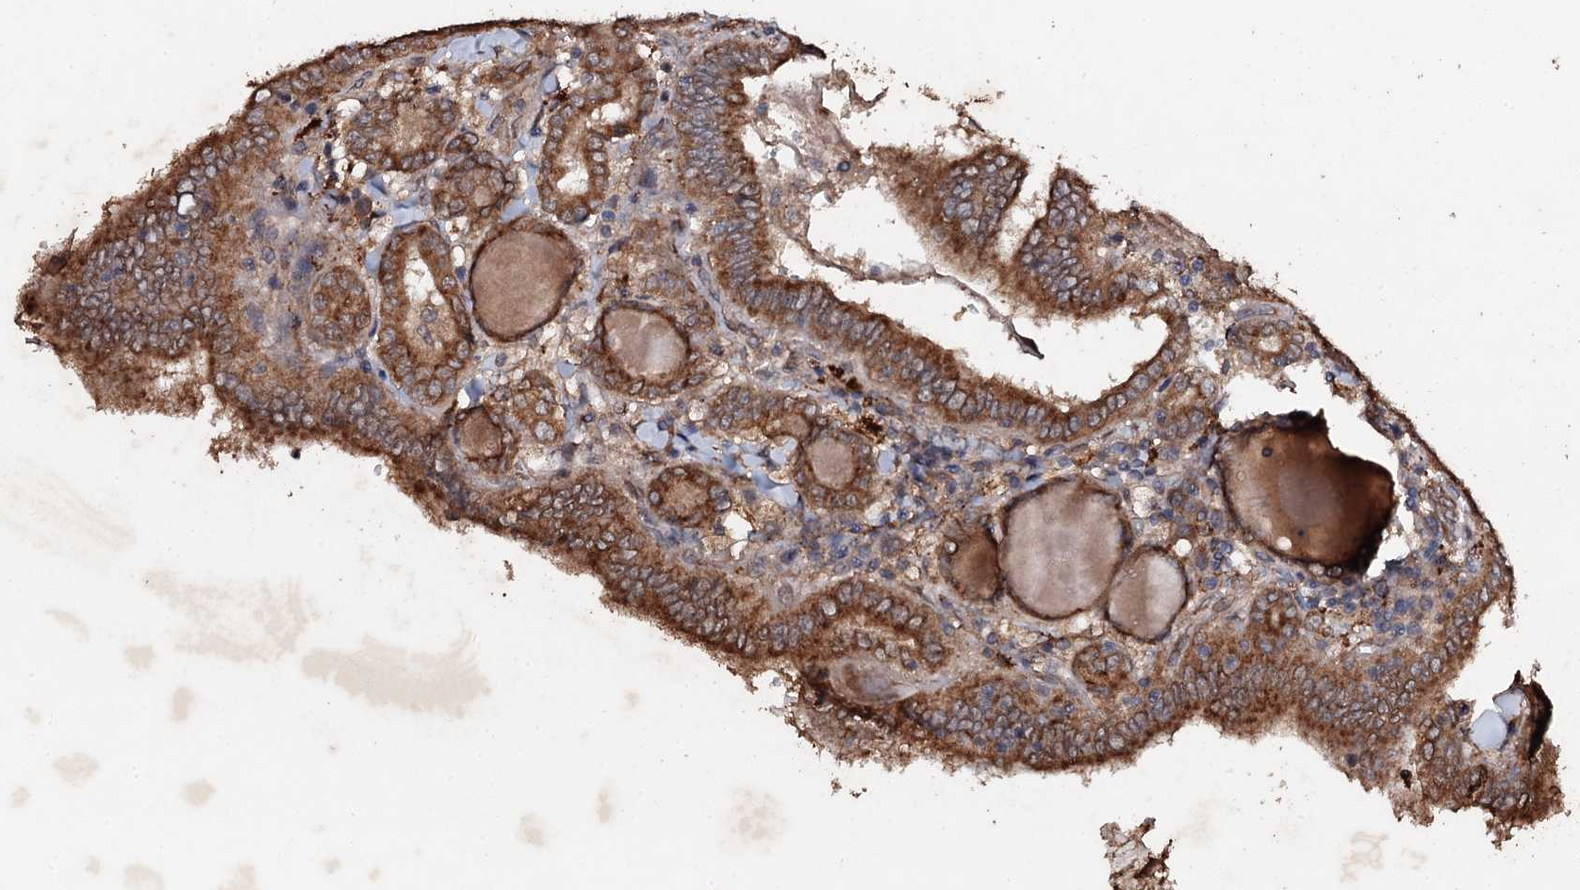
{"staining": {"intensity": "moderate", "quantity": ">75%", "location": "cytoplasmic/membranous"}, "tissue": "thyroid cancer", "cell_type": "Tumor cells", "image_type": "cancer", "snomed": [{"axis": "morphology", "description": "Papillary adenocarcinoma, NOS"}, {"axis": "topography", "description": "Thyroid gland"}], "caption": "High-power microscopy captured an immunohistochemistry histopathology image of thyroid cancer (papillary adenocarcinoma), revealing moderate cytoplasmic/membranous expression in approximately >75% of tumor cells. Nuclei are stained in blue.", "gene": "ADAMTS10", "patient": {"sex": "female", "age": 72}}